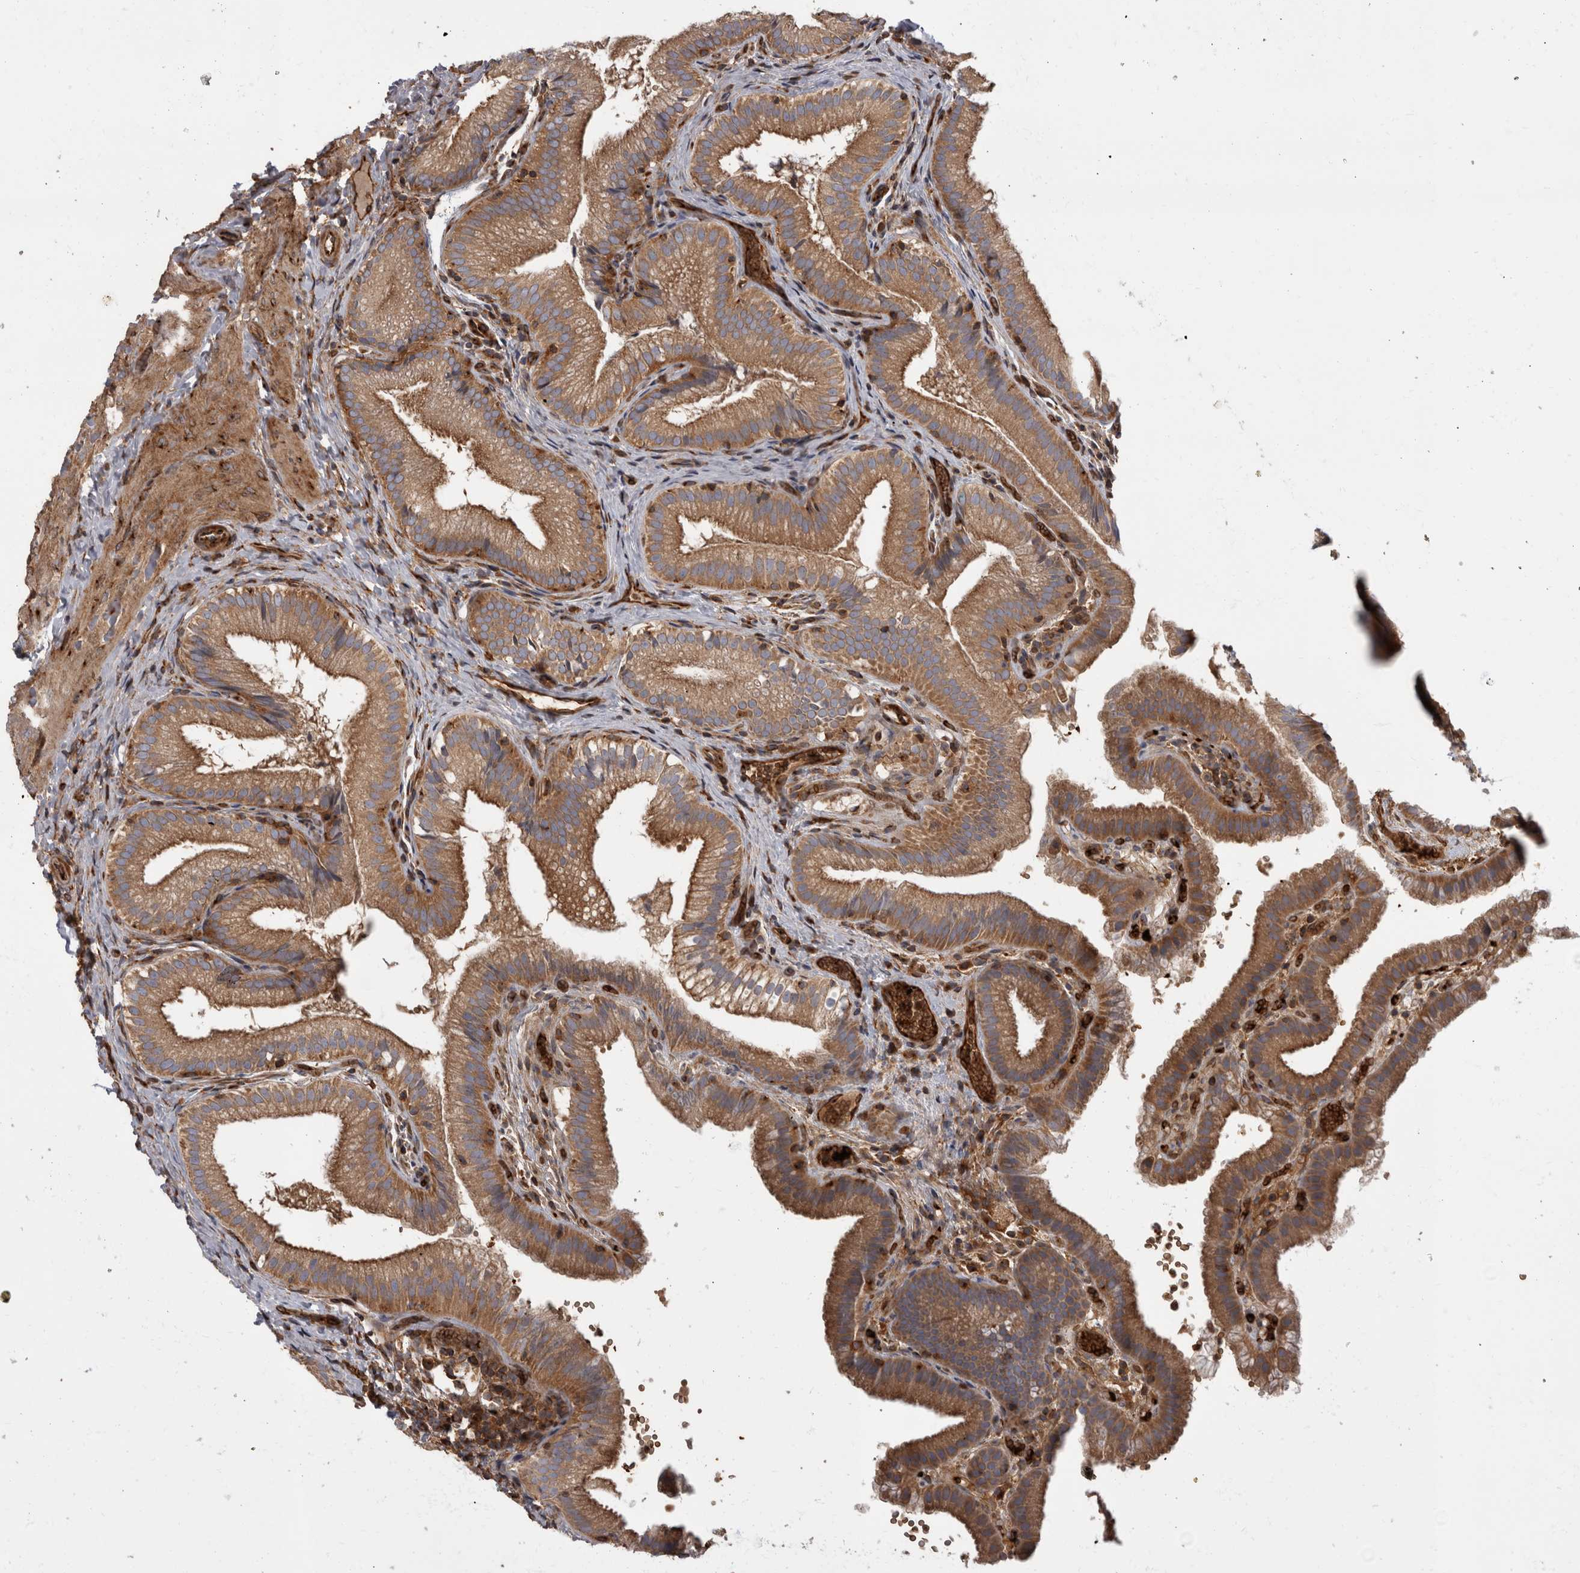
{"staining": {"intensity": "moderate", "quantity": ">75%", "location": "cytoplasmic/membranous"}, "tissue": "gallbladder", "cell_type": "Glandular cells", "image_type": "normal", "snomed": [{"axis": "morphology", "description": "Normal tissue, NOS"}, {"axis": "topography", "description": "Gallbladder"}], "caption": "Glandular cells show medium levels of moderate cytoplasmic/membranous staining in approximately >75% of cells in unremarkable human gallbladder.", "gene": "HOOK3", "patient": {"sex": "female", "age": 30}}